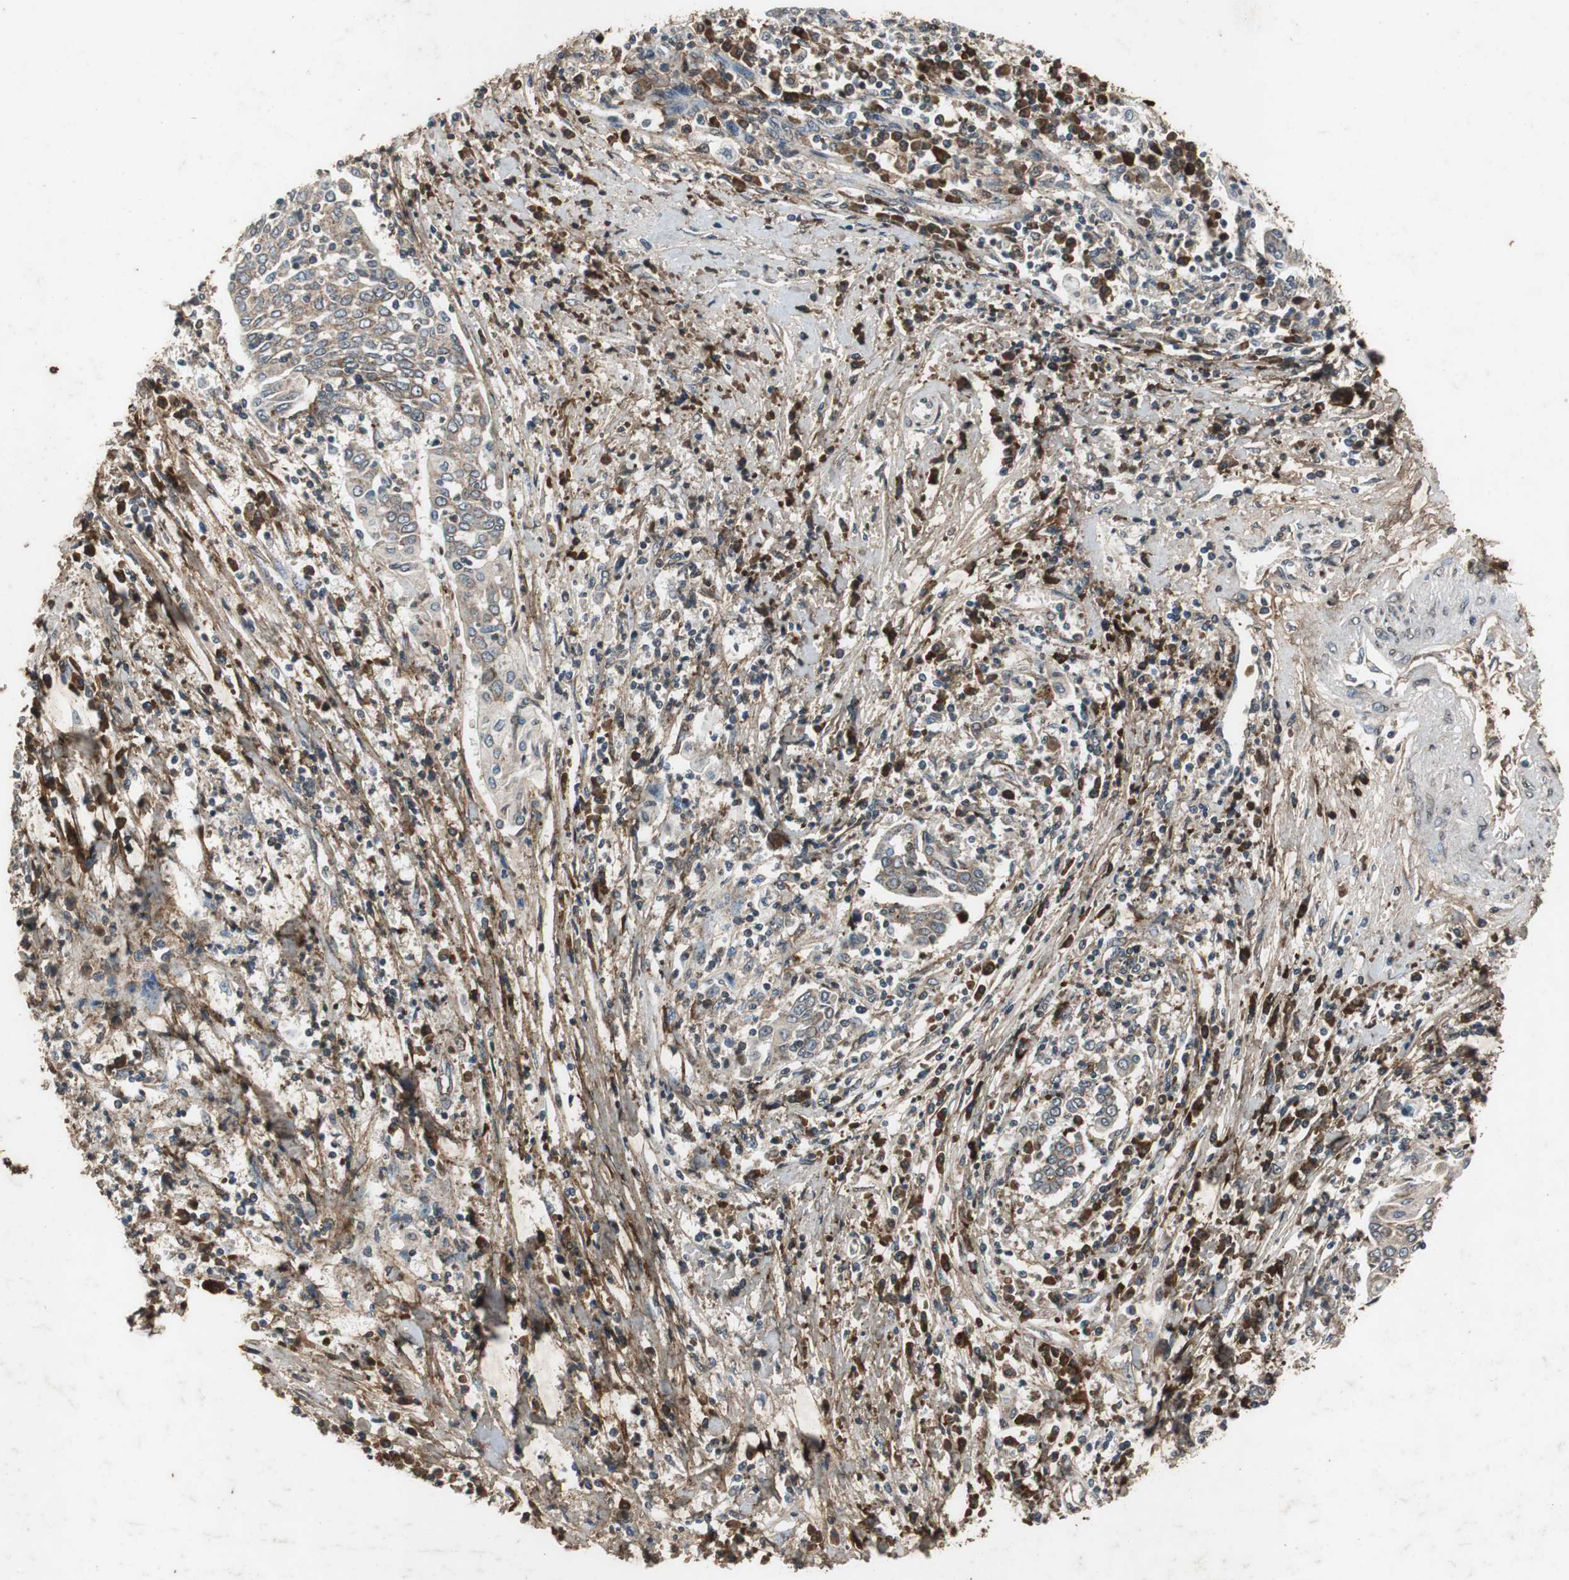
{"staining": {"intensity": "moderate", "quantity": ">75%", "location": "cytoplasmic/membranous"}, "tissue": "cervical cancer", "cell_type": "Tumor cells", "image_type": "cancer", "snomed": [{"axis": "morphology", "description": "Squamous cell carcinoma, NOS"}, {"axis": "topography", "description": "Cervix"}], "caption": "Immunohistochemistry of human cervical squamous cell carcinoma displays medium levels of moderate cytoplasmic/membranous positivity in approximately >75% of tumor cells. The protein is stained brown, and the nuclei are stained in blue (DAB IHC with brightfield microscopy, high magnification).", "gene": "NAA10", "patient": {"sex": "female", "age": 40}}